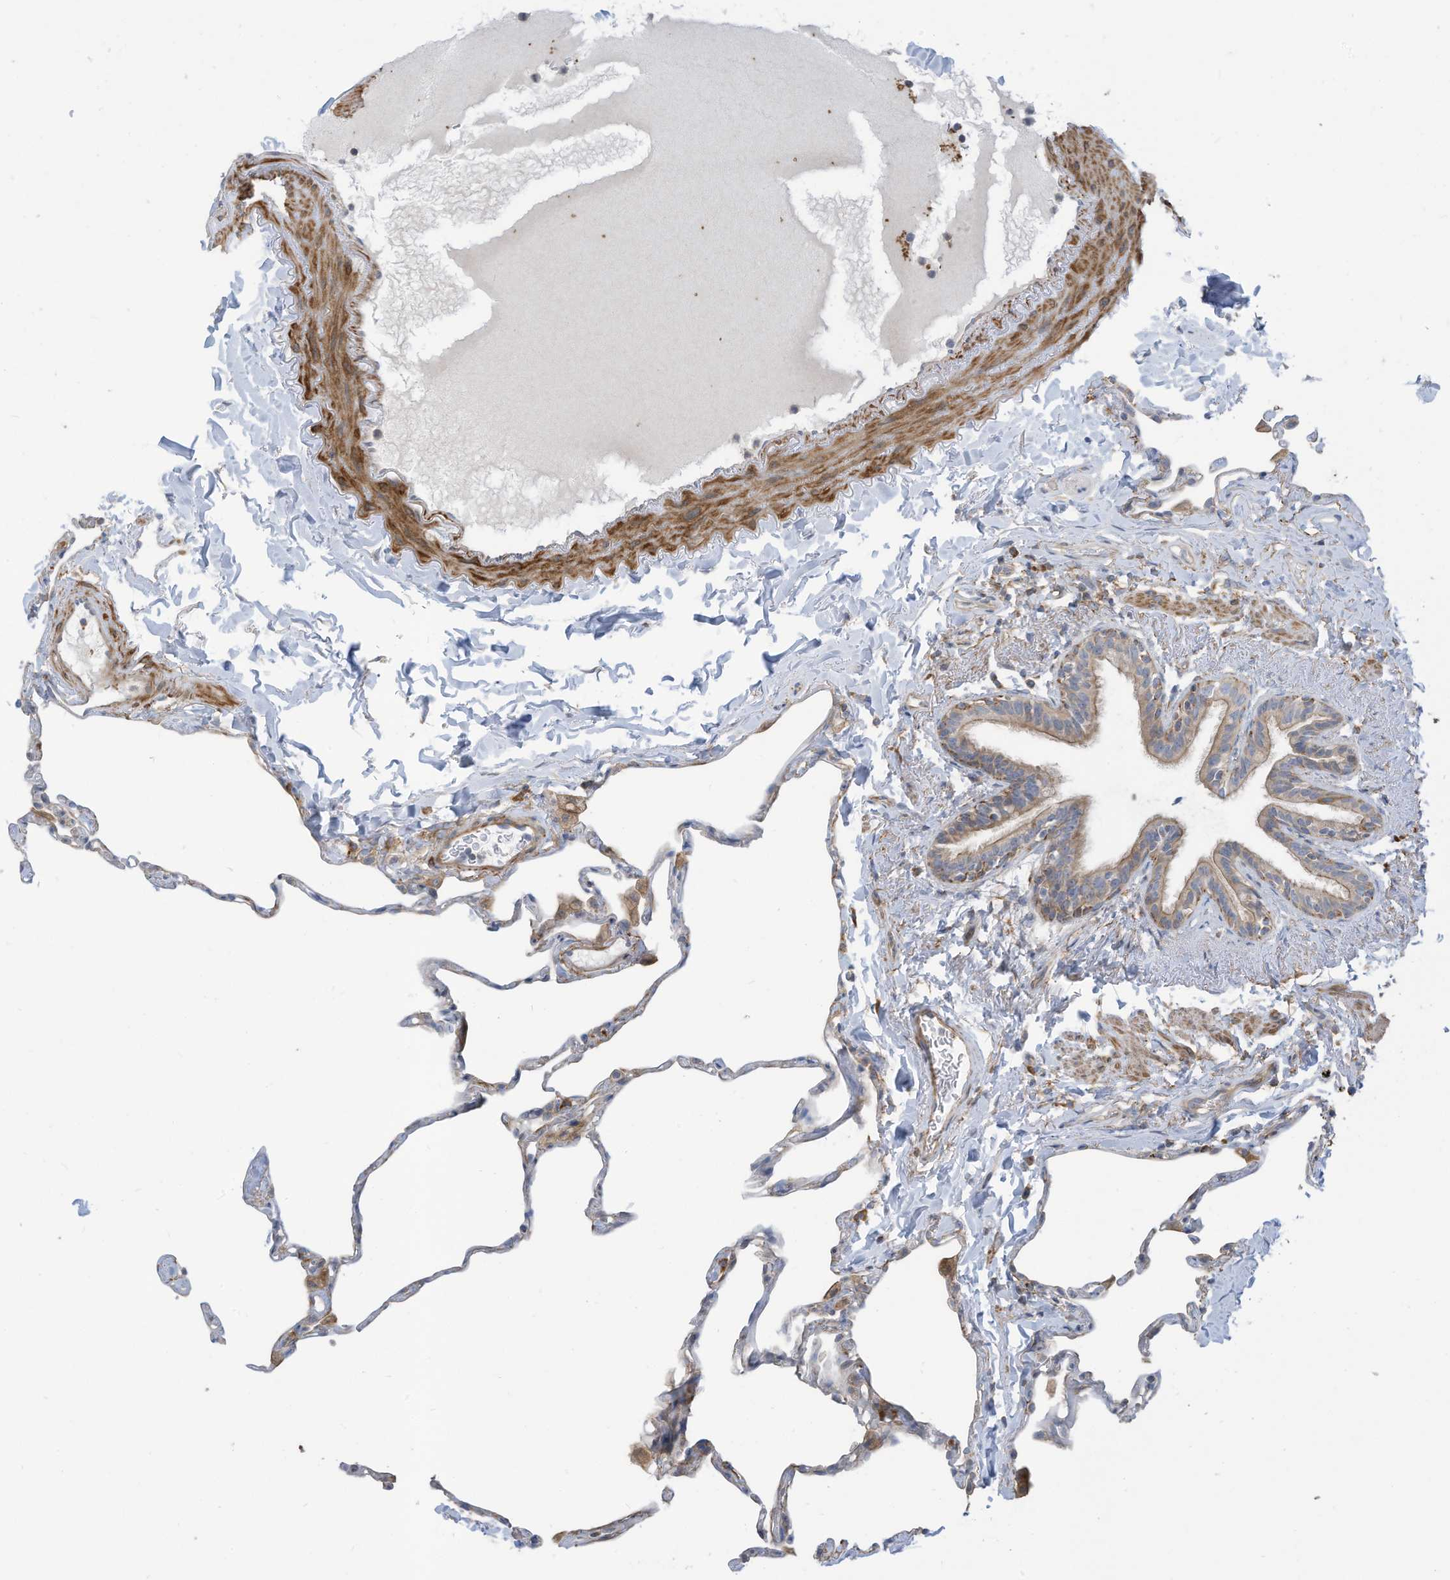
{"staining": {"intensity": "negative", "quantity": "none", "location": "none"}, "tissue": "lung", "cell_type": "Alveolar cells", "image_type": "normal", "snomed": [{"axis": "morphology", "description": "Normal tissue, NOS"}, {"axis": "topography", "description": "Lung"}], "caption": "Immunohistochemistry (IHC) photomicrograph of normal lung stained for a protein (brown), which reveals no staining in alveolar cells.", "gene": "GTPBP2", "patient": {"sex": "male", "age": 65}}